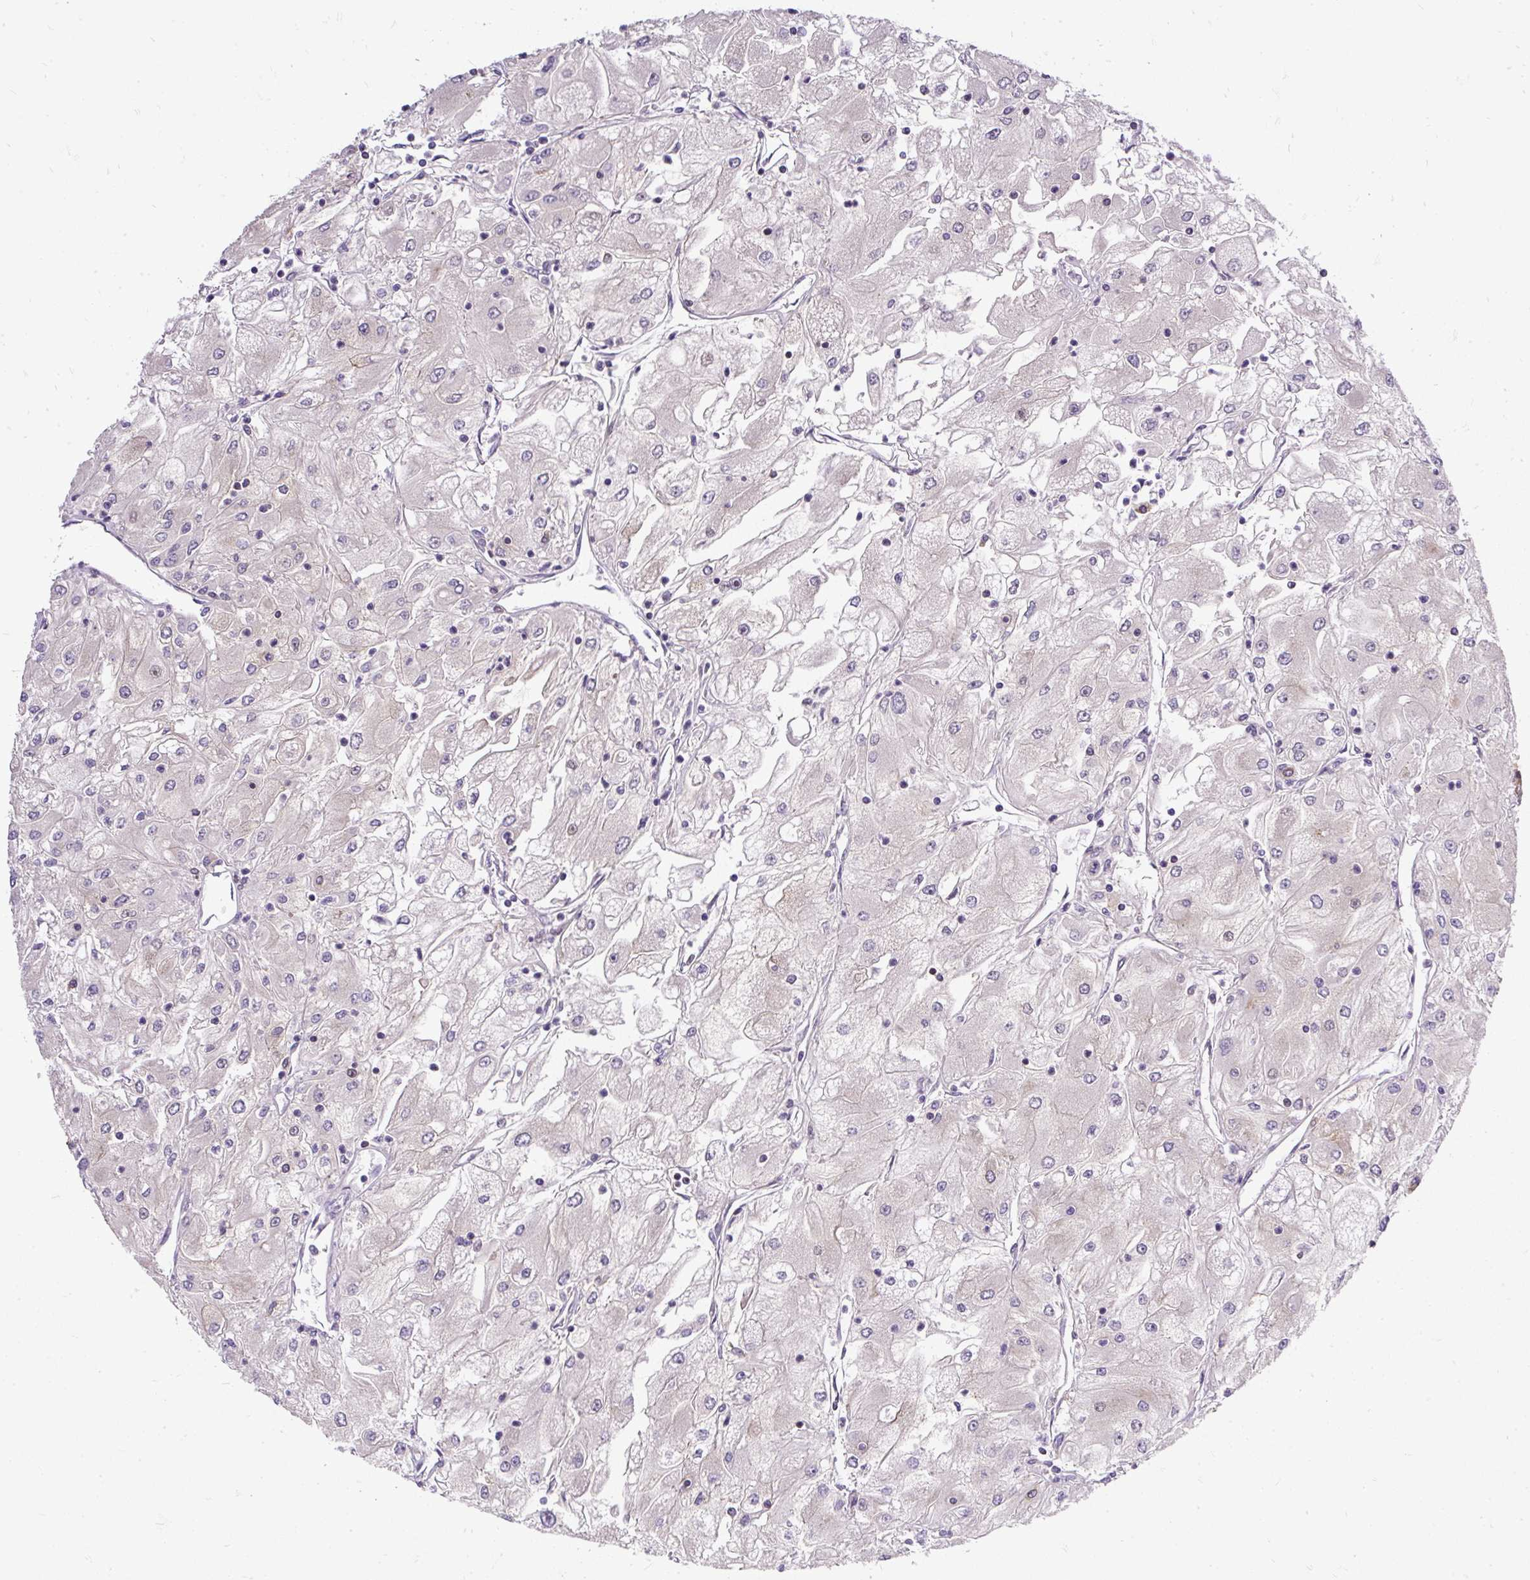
{"staining": {"intensity": "negative", "quantity": "none", "location": "none"}, "tissue": "renal cancer", "cell_type": "Tumor cells", "image_type": "cancer", "snomed": [{"axis": "morphology", "description": "Adenocarcinoma, NOS"}, {"axis": "topography", "description": "Kidney"}], "caption": "This histopathology image is of renal cancer (adenocarcinoma) stained with immunohistochemistry to label a protein in brown with the nuclei are counter-stained blue. There is no staining in tumor cells.", "gene": "TRIM17", "patient": {"sex": "male", "age": 80}}